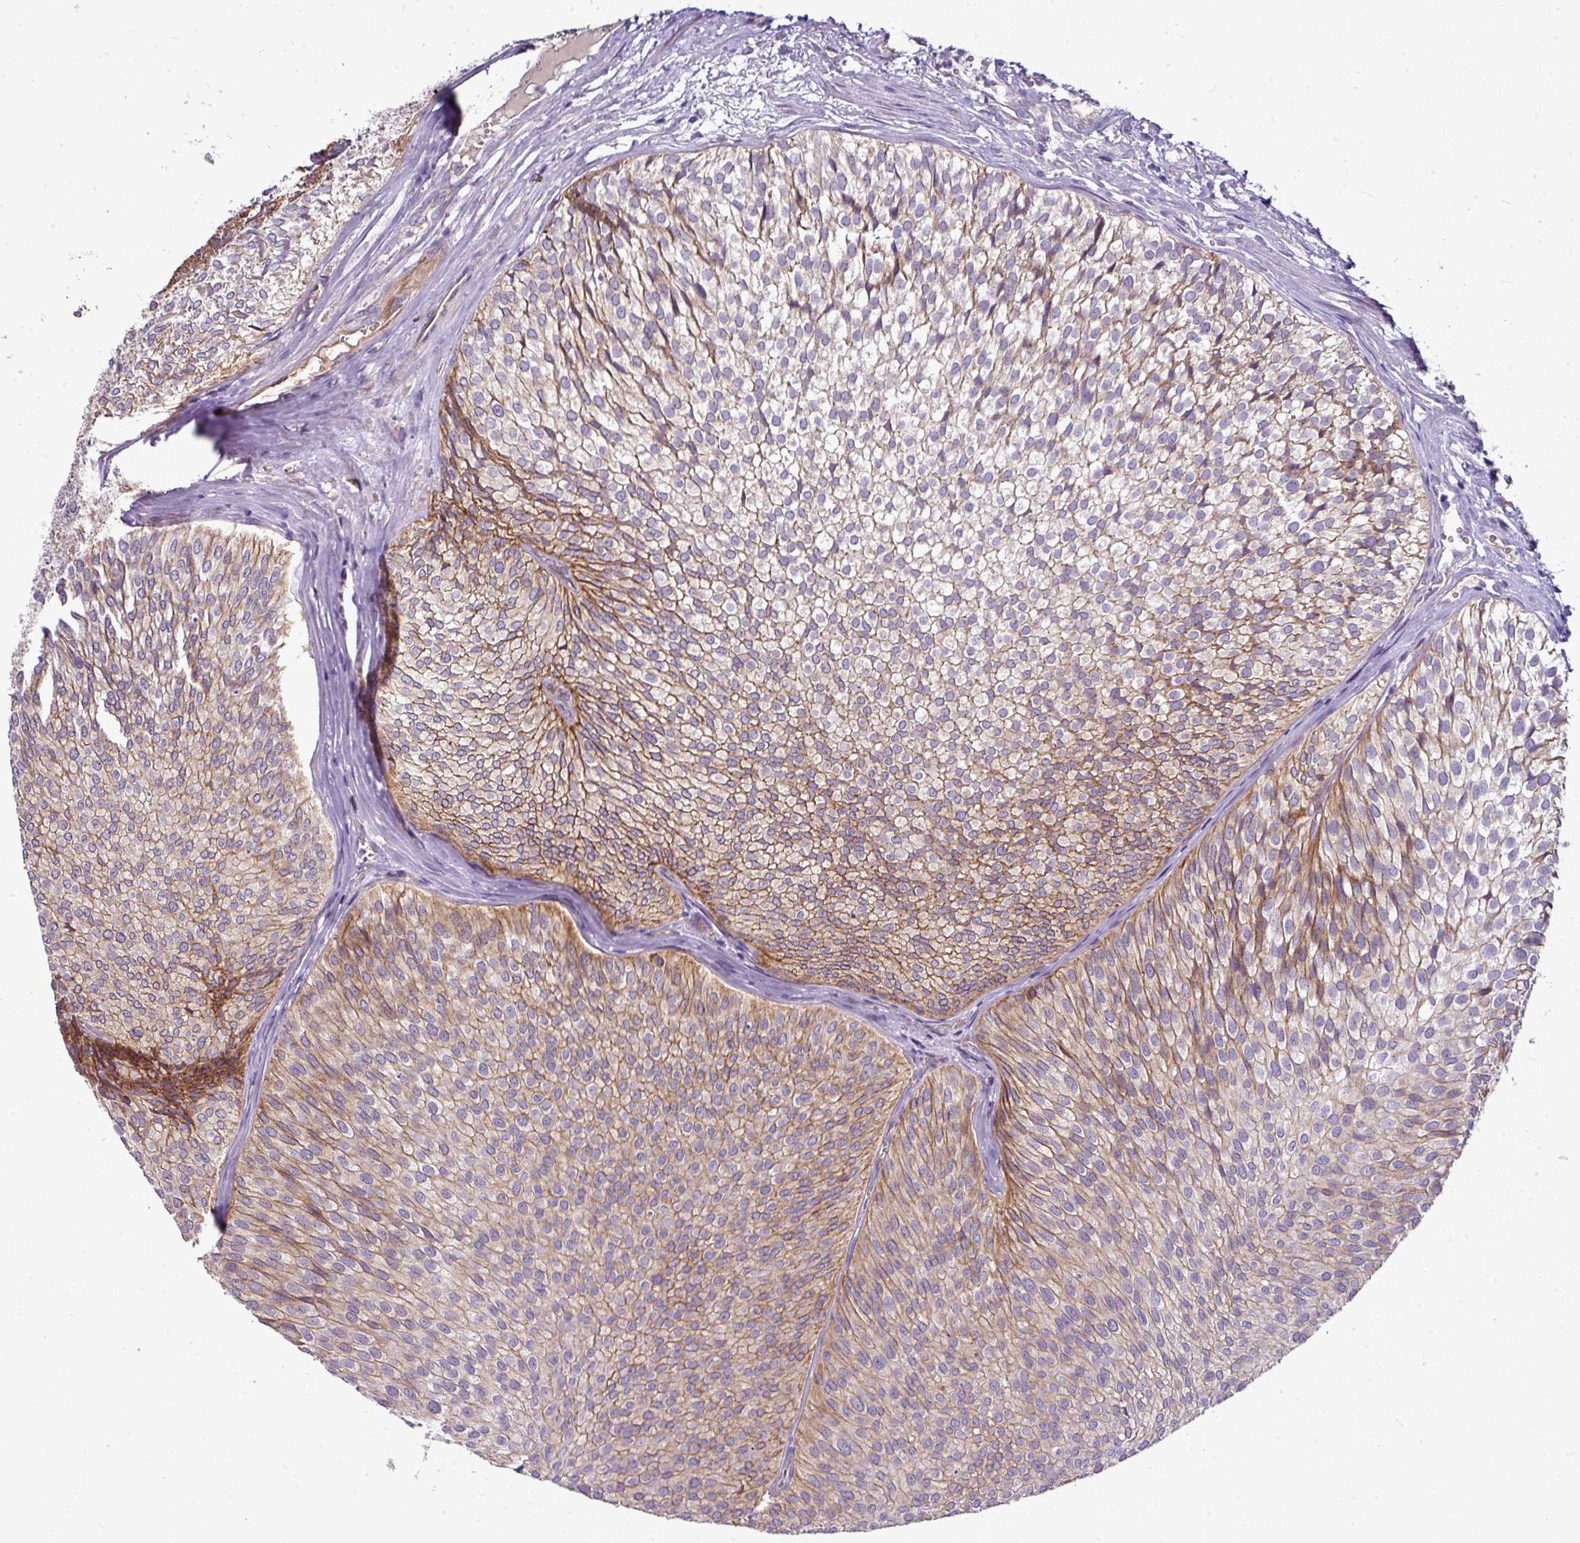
{"staining": {"intensity": "moderate", "quantity": "25%-75%", "location": "cytoplasmic/membranous"}, "tissue": "urothelial cancer", "cell_type": "Tumor cells", "image_type": "cancer", "snomed": [{"axis": "morphology", "description": "Urothelial carcinoma, Low grade"}, {"axis": "topography", "description": "Urinary bladder"}], "caption": "Approximately 25%-75% of tumor cells in human urothelial cancer exhibit moderate cytoplasmic/membranous protein positivity as visualized by brown immunohistochemical staining.", "gene": "GAN", "patient": {"sex": "male", "age": 91}}